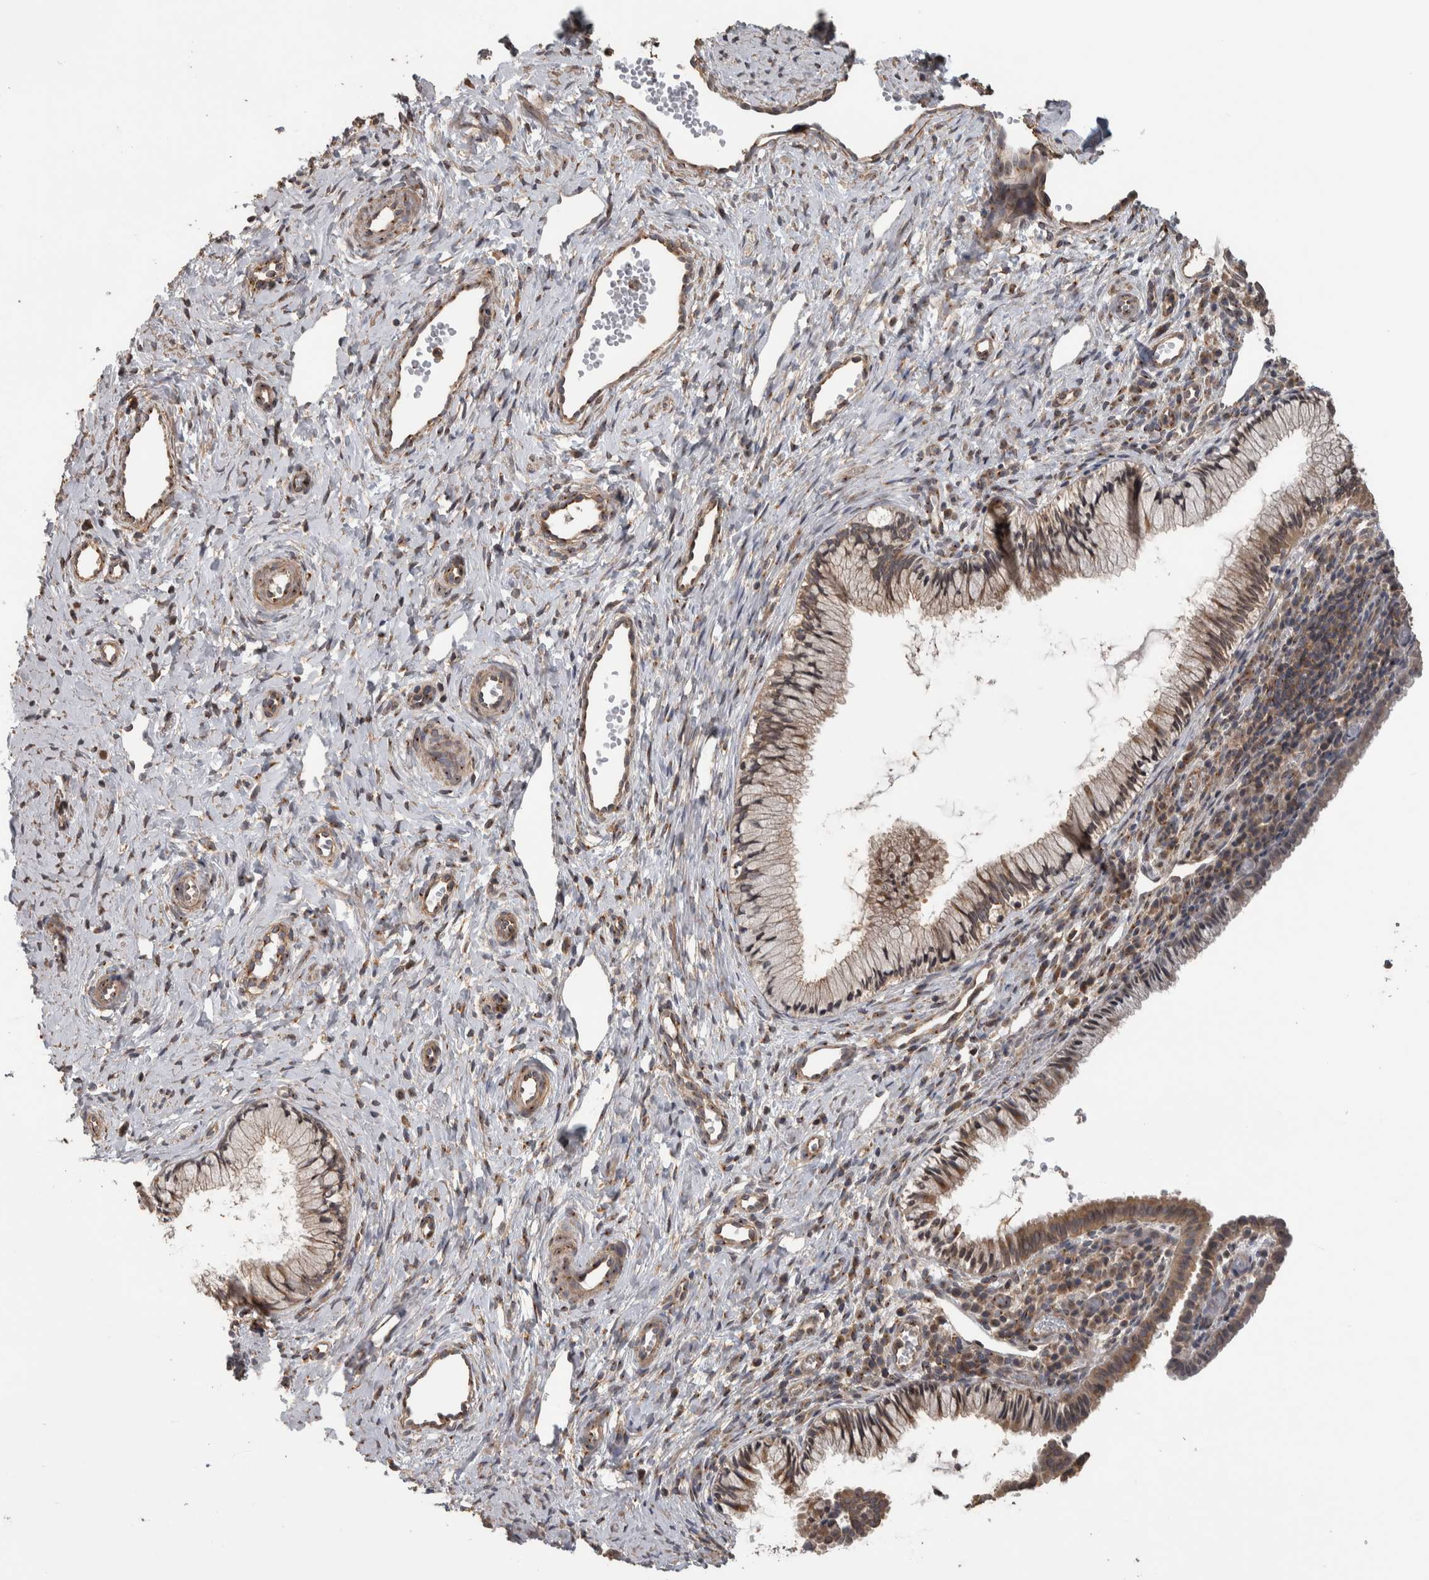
{"staining": {"intensity": "moderate", "quantity": "25%-75%", "location": "cytoplasmic/membranous"}, "tissue": "cervix", "cell_type": "Glandular cells", "image_type": "normal", "snomed": [{"axis": "morphology", "description": "Normal tissue, NOS"}, {"axis": "topography", "description": "Cervix"}], "caption": "The histopathology image exhibits staining of benign cervix, revealing moderate cytoplasmic/membranous protein staining (brown color) within glandular cells.", "gene": "IFRD1", "patient": {"sex": "female", "age": 27}}